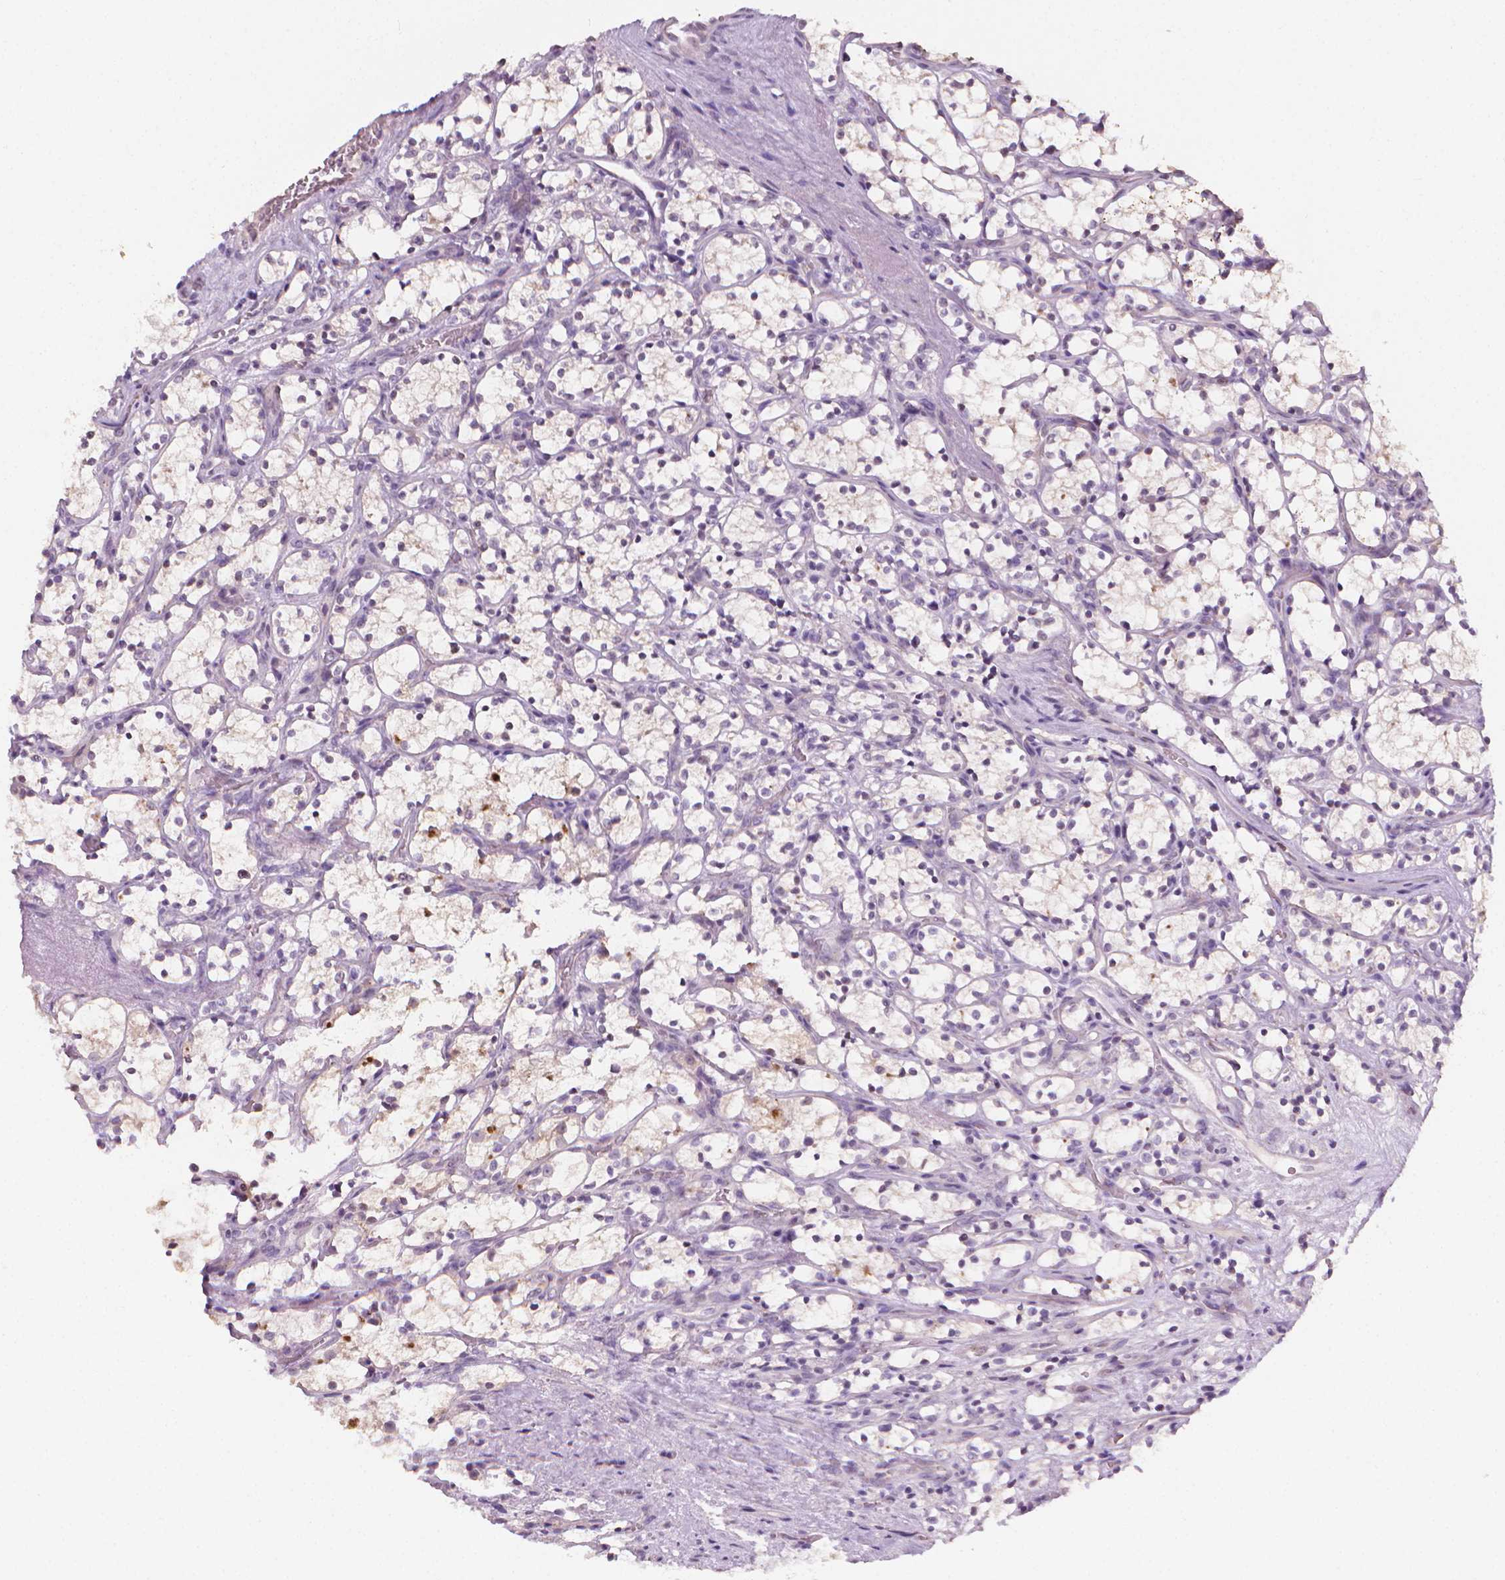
{"staining": {"intensity": "negative", "quantity": "none", "location": "none"}, "tissue": "renal cancer", "cell_type": "Tumor cells", "image_type": "cancer", "snomed": [{"axis": "morphology", "description": "Adenocarcinoma, NOS"}, {"axis": "topography", "description": "Kidney"}], "caption": "Immunohistochemistry histopathology image of human adenocarcinoma (renal) stained for a protein (brown), which shows no positivity in tumor cells. Brightfield microscopy of immunohistochemistry stained with DAB (3,3'-diaminobenzidine) (brown) and hematoxylin (blue), captured at high magnification.", "gene": "NCAN", "patient": {"sex": "female", "age": 69}}